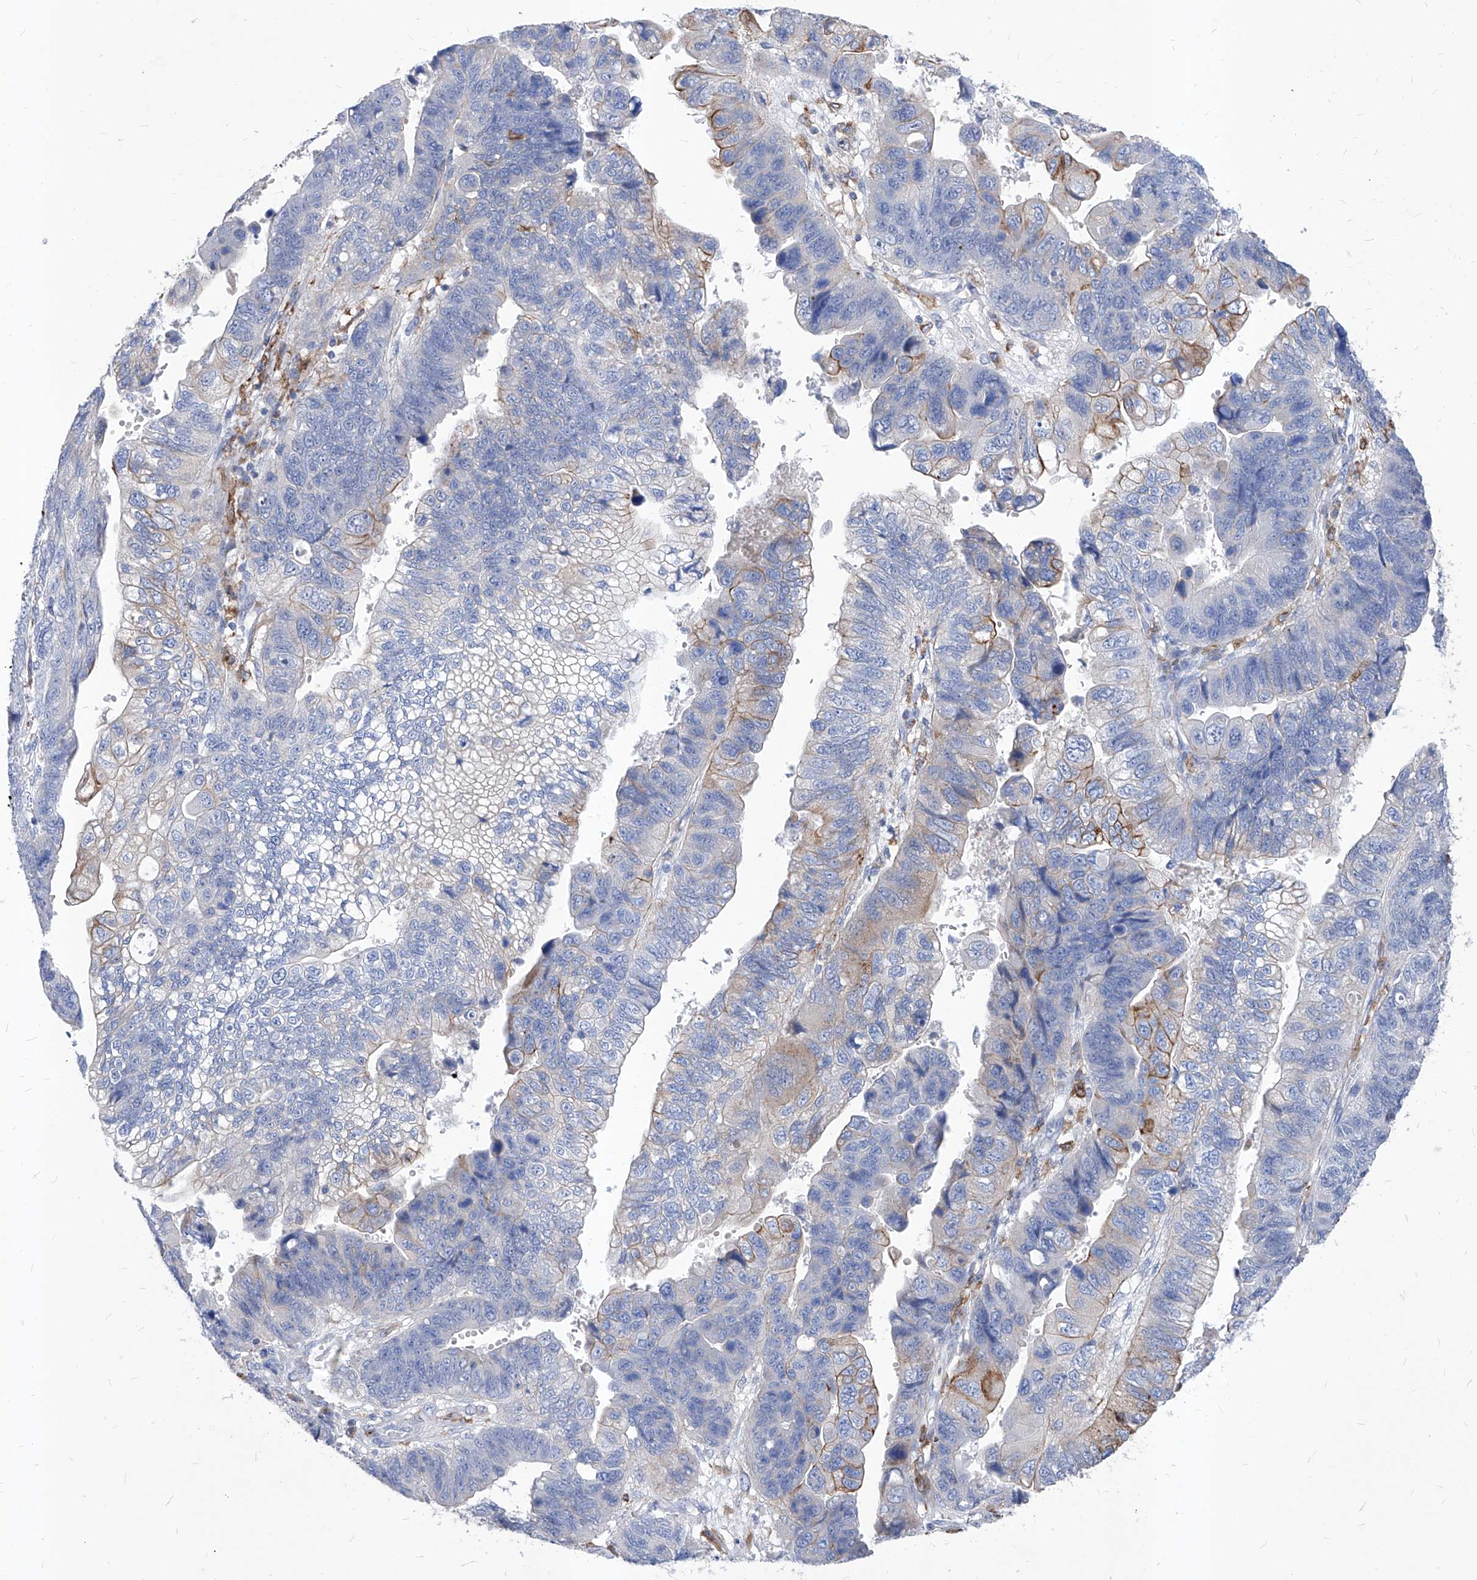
{"staining": {"intensity": "moderate", "quantity": "<25%", "location": "cytoplasmic/membranous"}, "tissue": "stomach cancer", "cell_type": "Tumor cells", "image_type": "cancer", "snomed": [{"axis": "morphology", "description": "Adenocarcinoma, NOS"}, {"axis": "topography", "description": "Stomach"}], "caption": "IHC staining of stomach adenocarcinoma, which displays low levels of moderate cytoplasmic/membranous expression in approximately <25% of tumor cells indicating moderate cytoplasmic/membranous protein staining. The staining was performed using DAB (brown) for protein detection and nuclei were counterstained in hematoxylin (blue).", "gene": "UBOX5", "patient": {"sex": "male", "age": 59}}